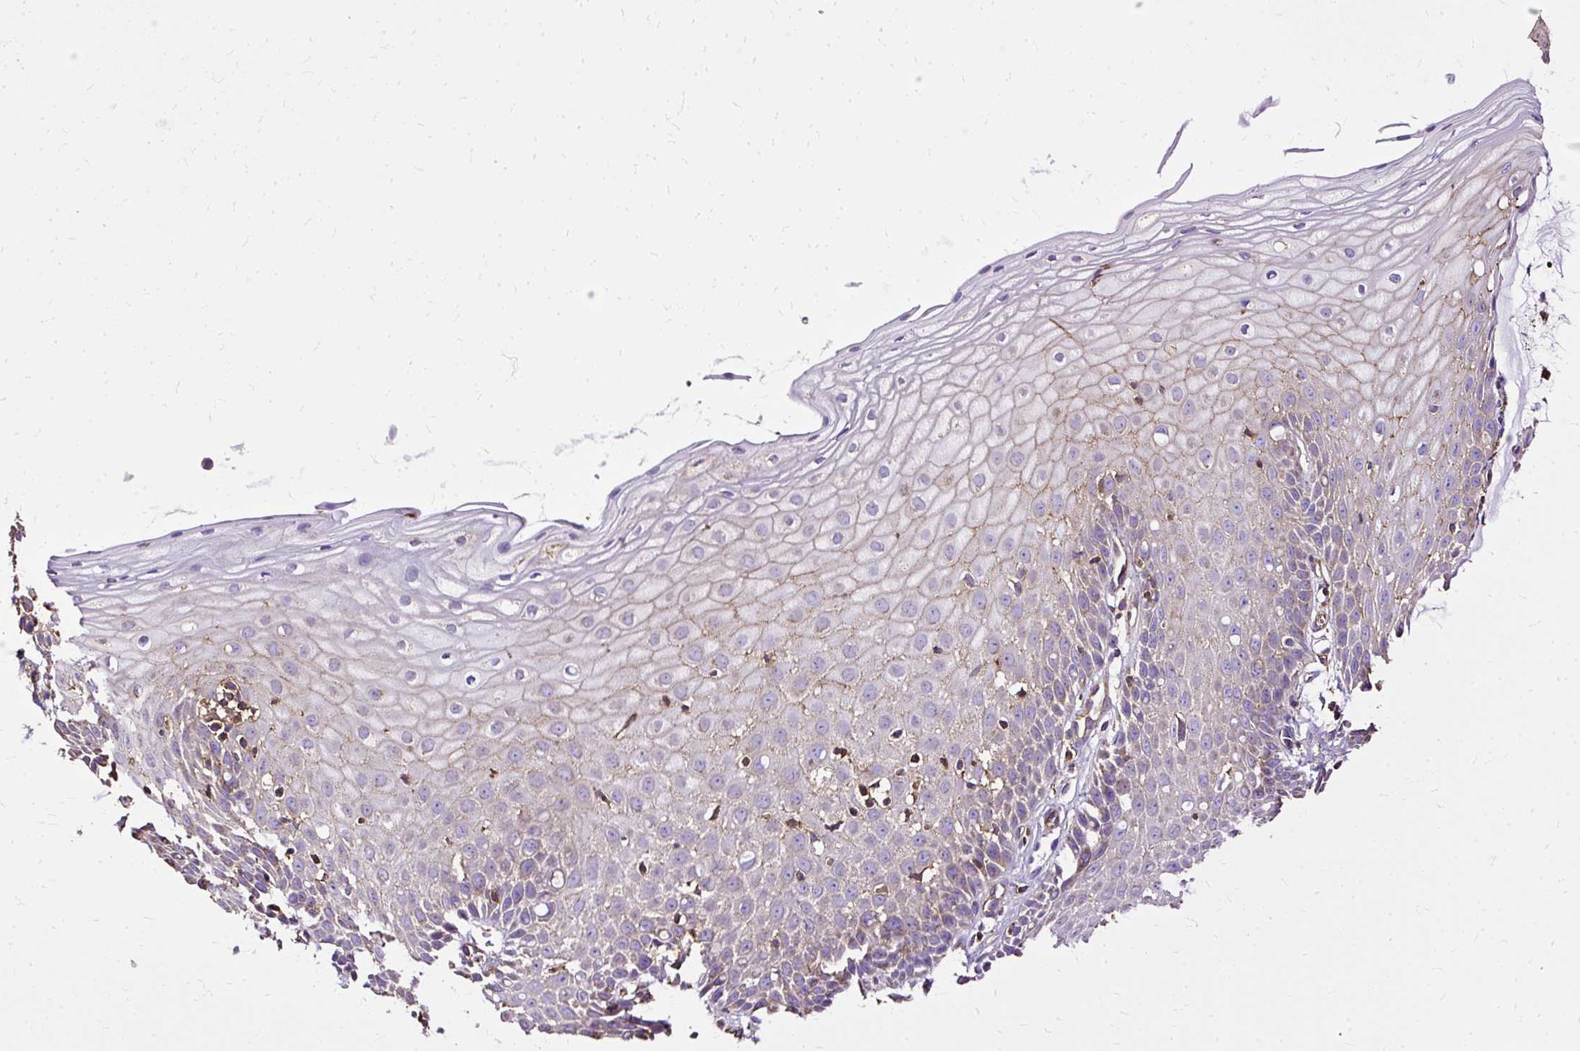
{"staining": {"intensity": "moderate", "quantity": ">75%", "location": "cytoplasmic/membranous"}, "tissue": "cervix", "cell_type": "Glandular cells", "image_type": "normal", "snomed": [{"axis": "morphology", "description": "Normal tissue, NOS"}, {"axis": "topography", "description": "Cervix"}], "caption": "Immunohistochemistry (IHC) of benign human cervix shows medium levels of moderate cytoplasmic/membranous expression in approximately >75% of glandular cells.", "gene": "KLHL11", "patient": {"sex": "female", "age": 36}}